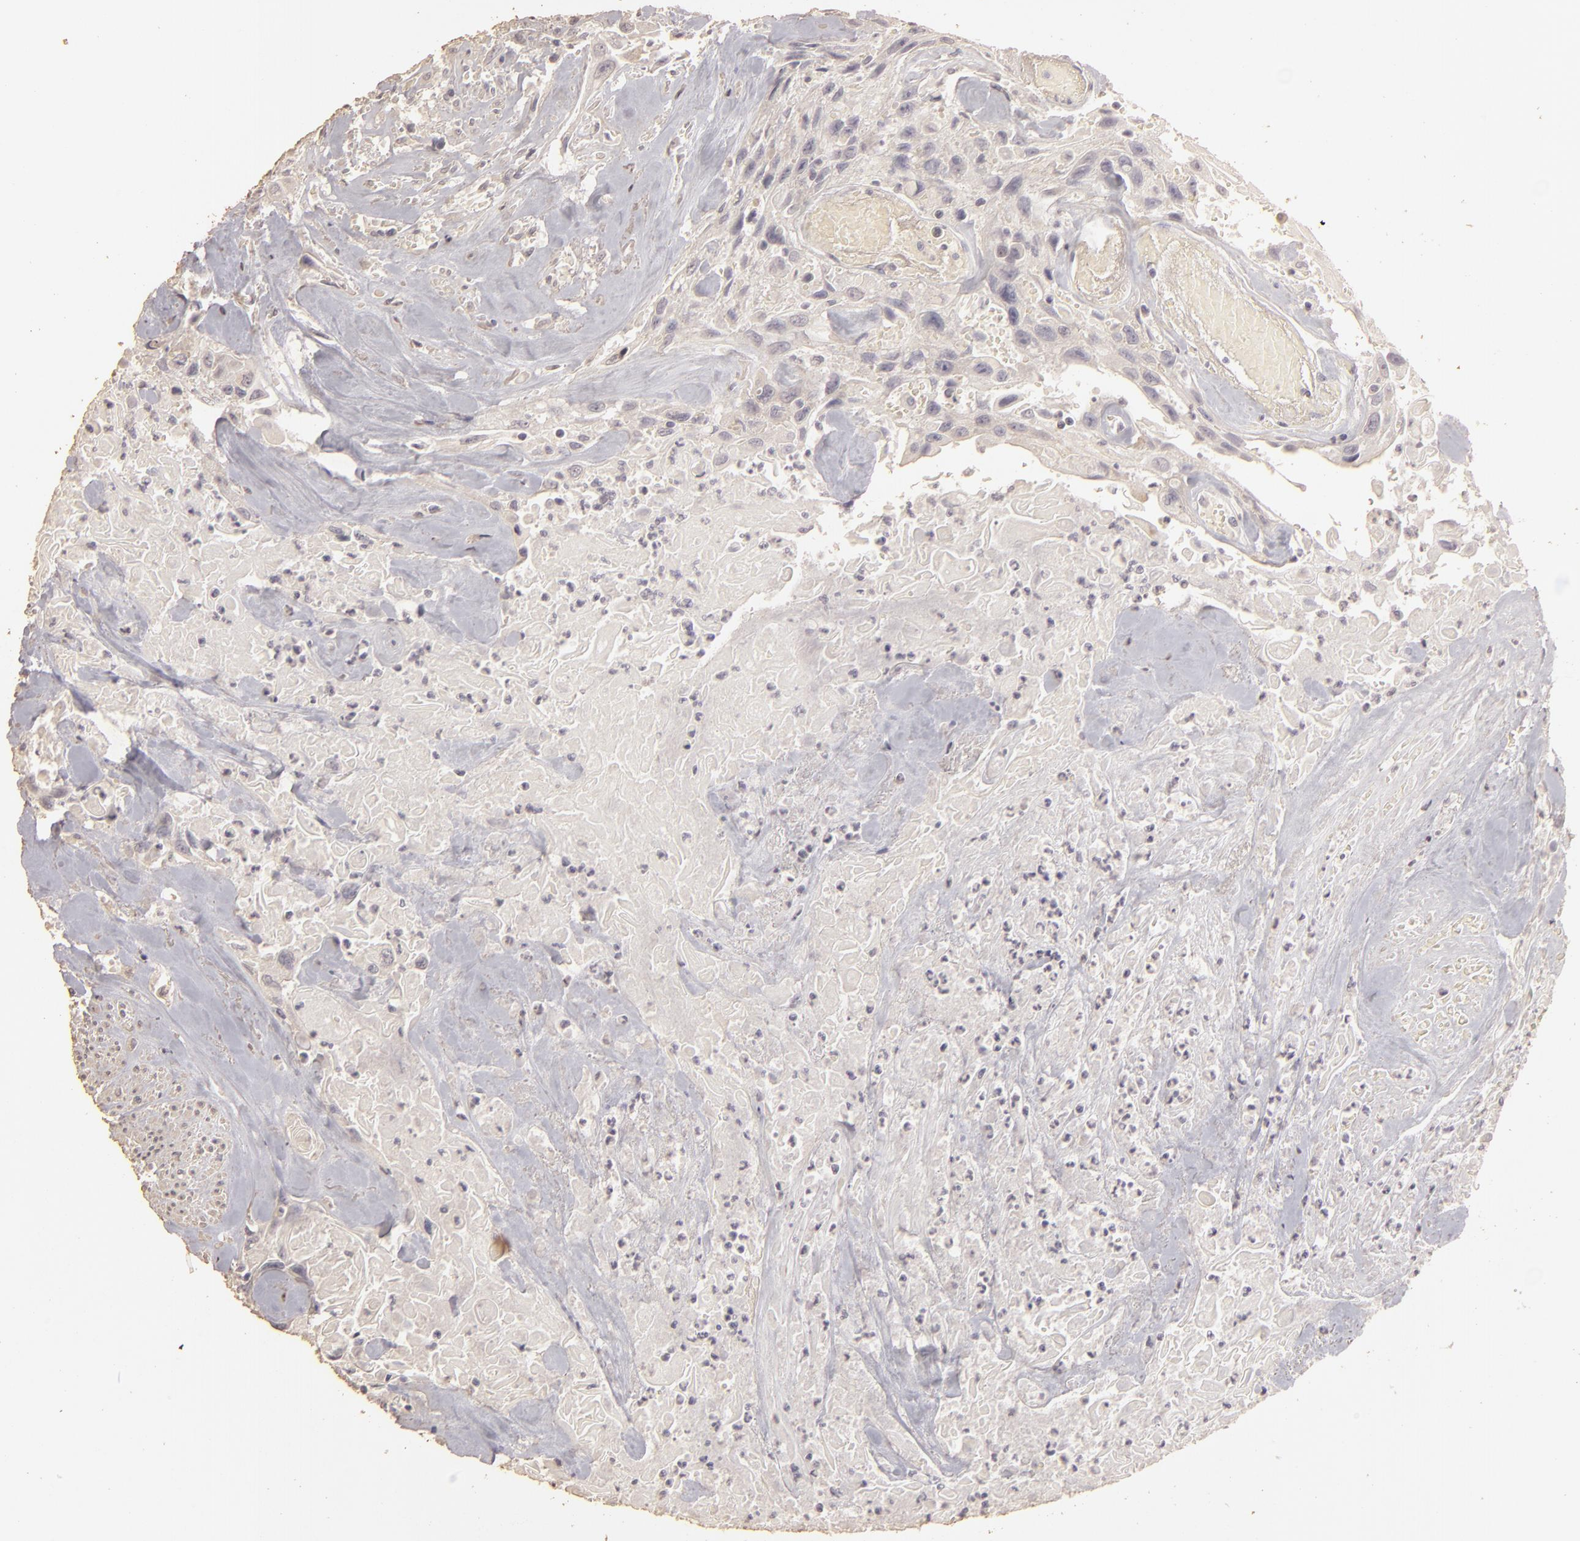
{"staining": {"intensity": "negative", "quantity": "none", "location": "none"}, "tissue": "urothelial cancer", "cell_type": "Tumor cells", "image_type": "cancer", "snomed": [{"axis": "morphology", "description": "Urothelial carcinoma, High grade"}, {"axis": "topography", "description": "Urinary bladder"}], "caption": "IHC micrograph of neoplastic tissue: human urothelial carcinoma (high-grade) stained with DAB (3,3'-diaminobenzidine) shows no significant protein positivity in tumor cells.", "gene": "BCL2L13", "patient": {"sex": "female", "age": 84}}